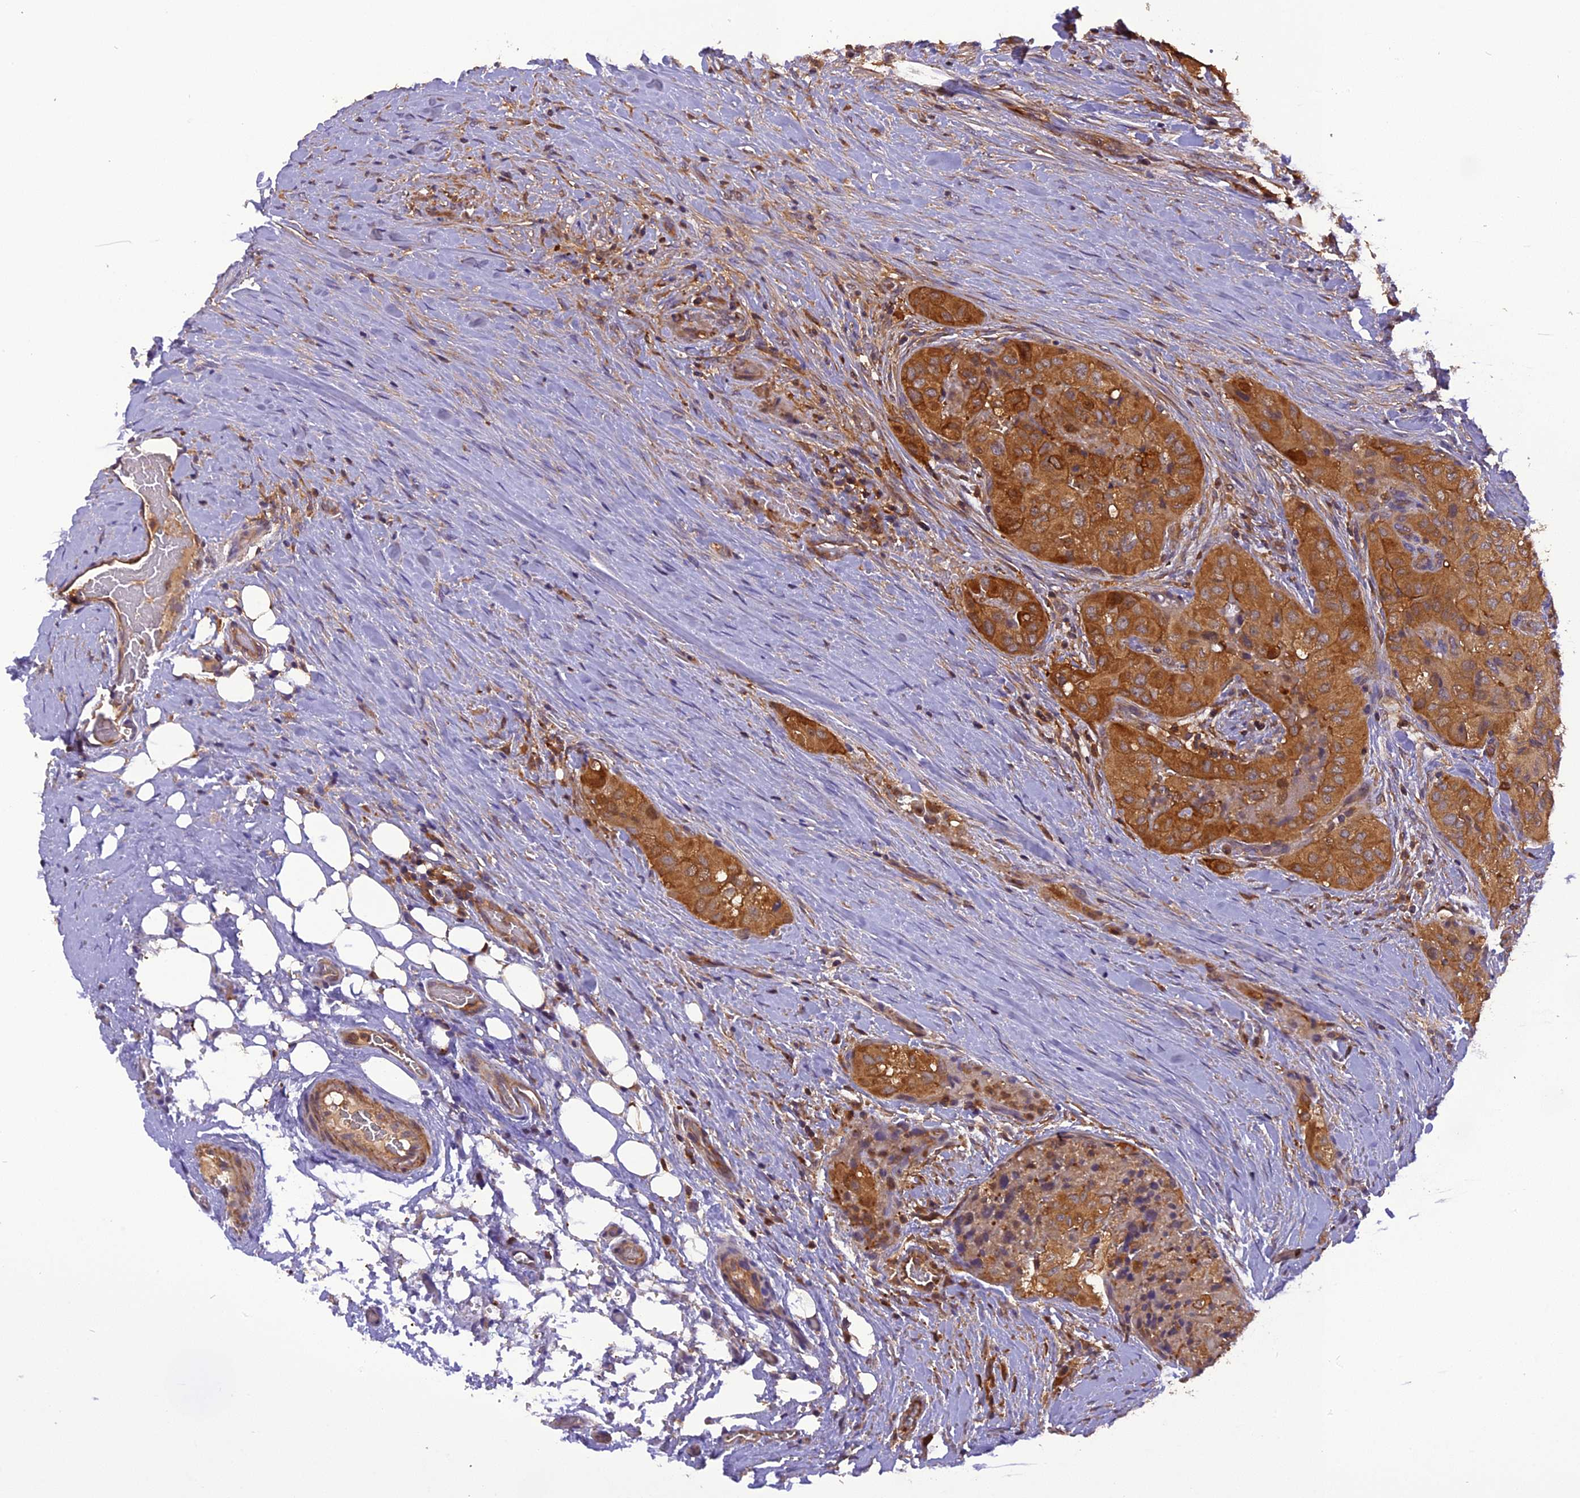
{"staining": {"intensity": "moderate", "quantity": ">75%", "location": "cytoplasmic/membranous"}, "tissue": "thyroid cancer", "cell_type": "Tumor cells", "image_type": "cancer", "snomed": [{"axis": "morphology", "description": "Papillary adenocarcinoma, NOS"}, {"axis": "topography", "description": "Thyroid gland"}], "caption": "Immunohistochemistry (IHC) staining of thyroid cancer, which reveals medium levels of moderate cytoplasmic/membranous staining in about >75% of tumor cells indicating moderate cytoplasmic/membranous protein staining. The staining was performed using DAB (brown) for protein detection and nuclei were counterstained in hematoxylin (blue).", "gene": "STOML1", "patient": {"sex": "female", "age": 59}}